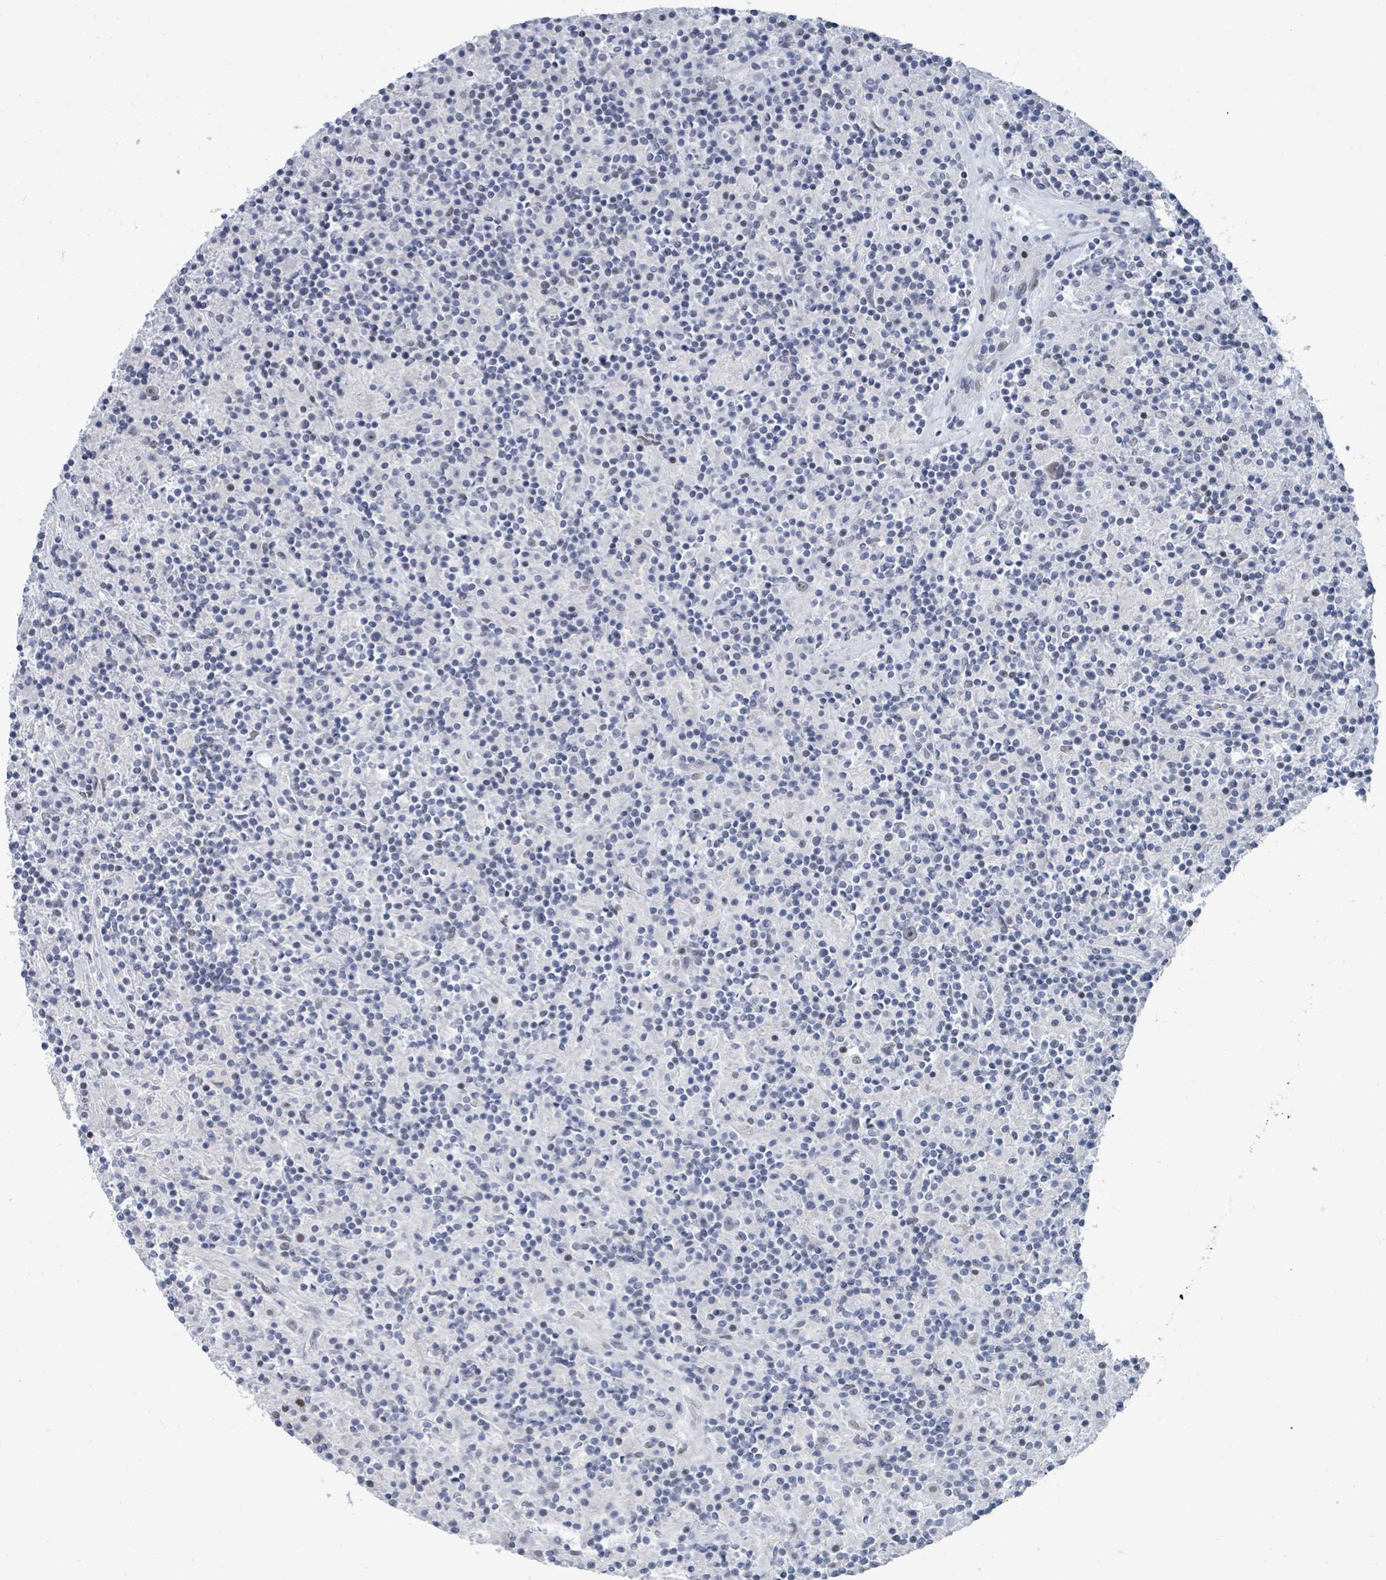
{"staining": {"intensity": "negative", "quantity": "none", "location": "none"}, "tissue": "lymphoma", "cell_type": "Tumor cells", "image_type": "cancer", "snomed": [{"axis": "morphology", "description": "Hodgkin's disease, NOS"}, {"axis": "topography", "description": "Lymph node"}], "caption": "This is an immunohistochemistry image of lymphoma. There is no staining in tumor cells.", "gene": "CT45A5", "patient": {"sex": "male", "age": 70}}